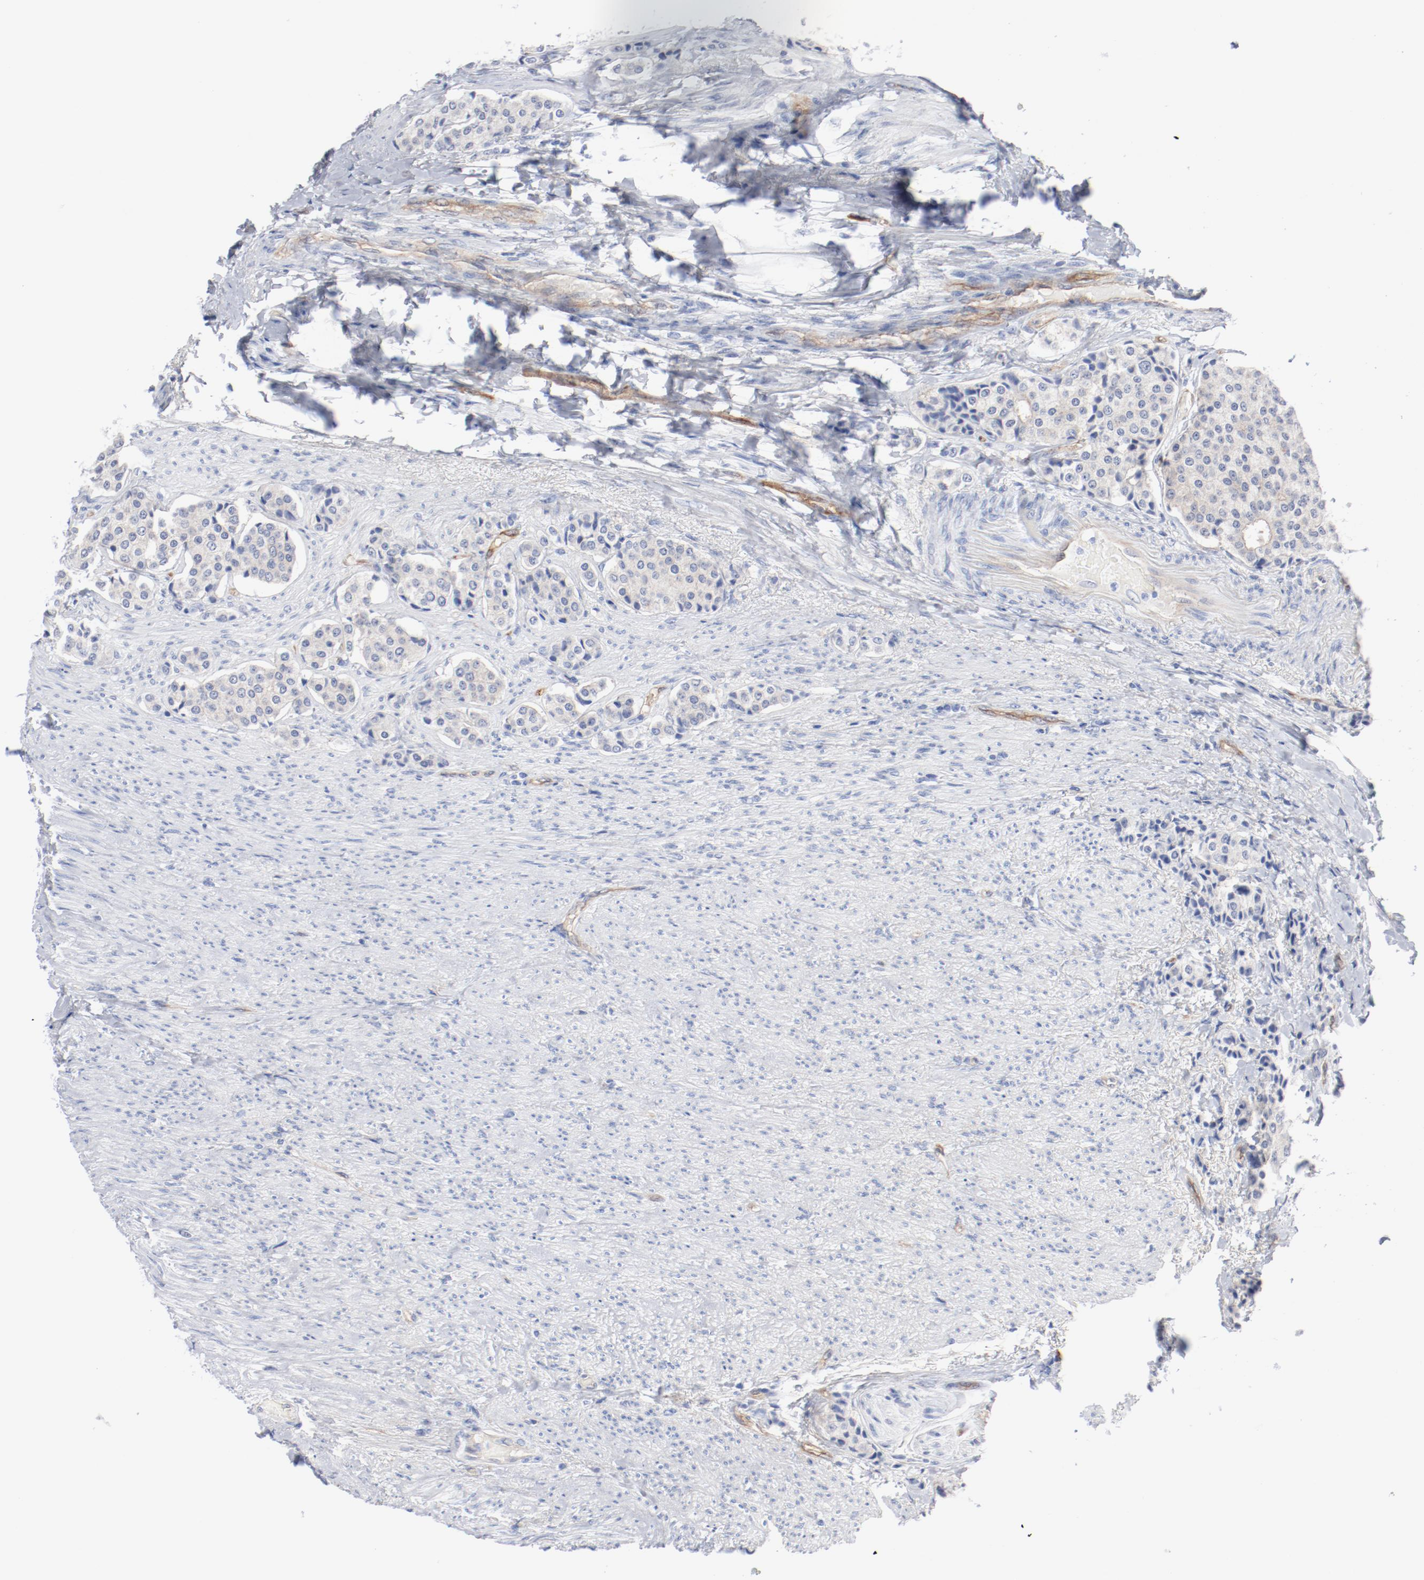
{"staining": {"intensity": "weak", "quantity": "25%-75%", "location": "cytoplasmic/membranous"}, "tissue": "carcinoid", "cell_type": "Tumor cells", "image_type": "cancer", "snomed": [{"axis": "morphology", "description": "Carcinoid, malignant, NOS"}, {"axis": "topography", "description": "Colon"}], "caption": "Immunohistochemistry (IHC) image of neoplastic tissue: human carcinoid stained using IHC exhibits low levels of weak protein expression localized specifically in the cytoplasmic/membranous of tumor cells, appearing as a cytoplasmic/membranous brown color.", "gene": "SHANK3", "patient": {"sex": "female", "age": 61}}